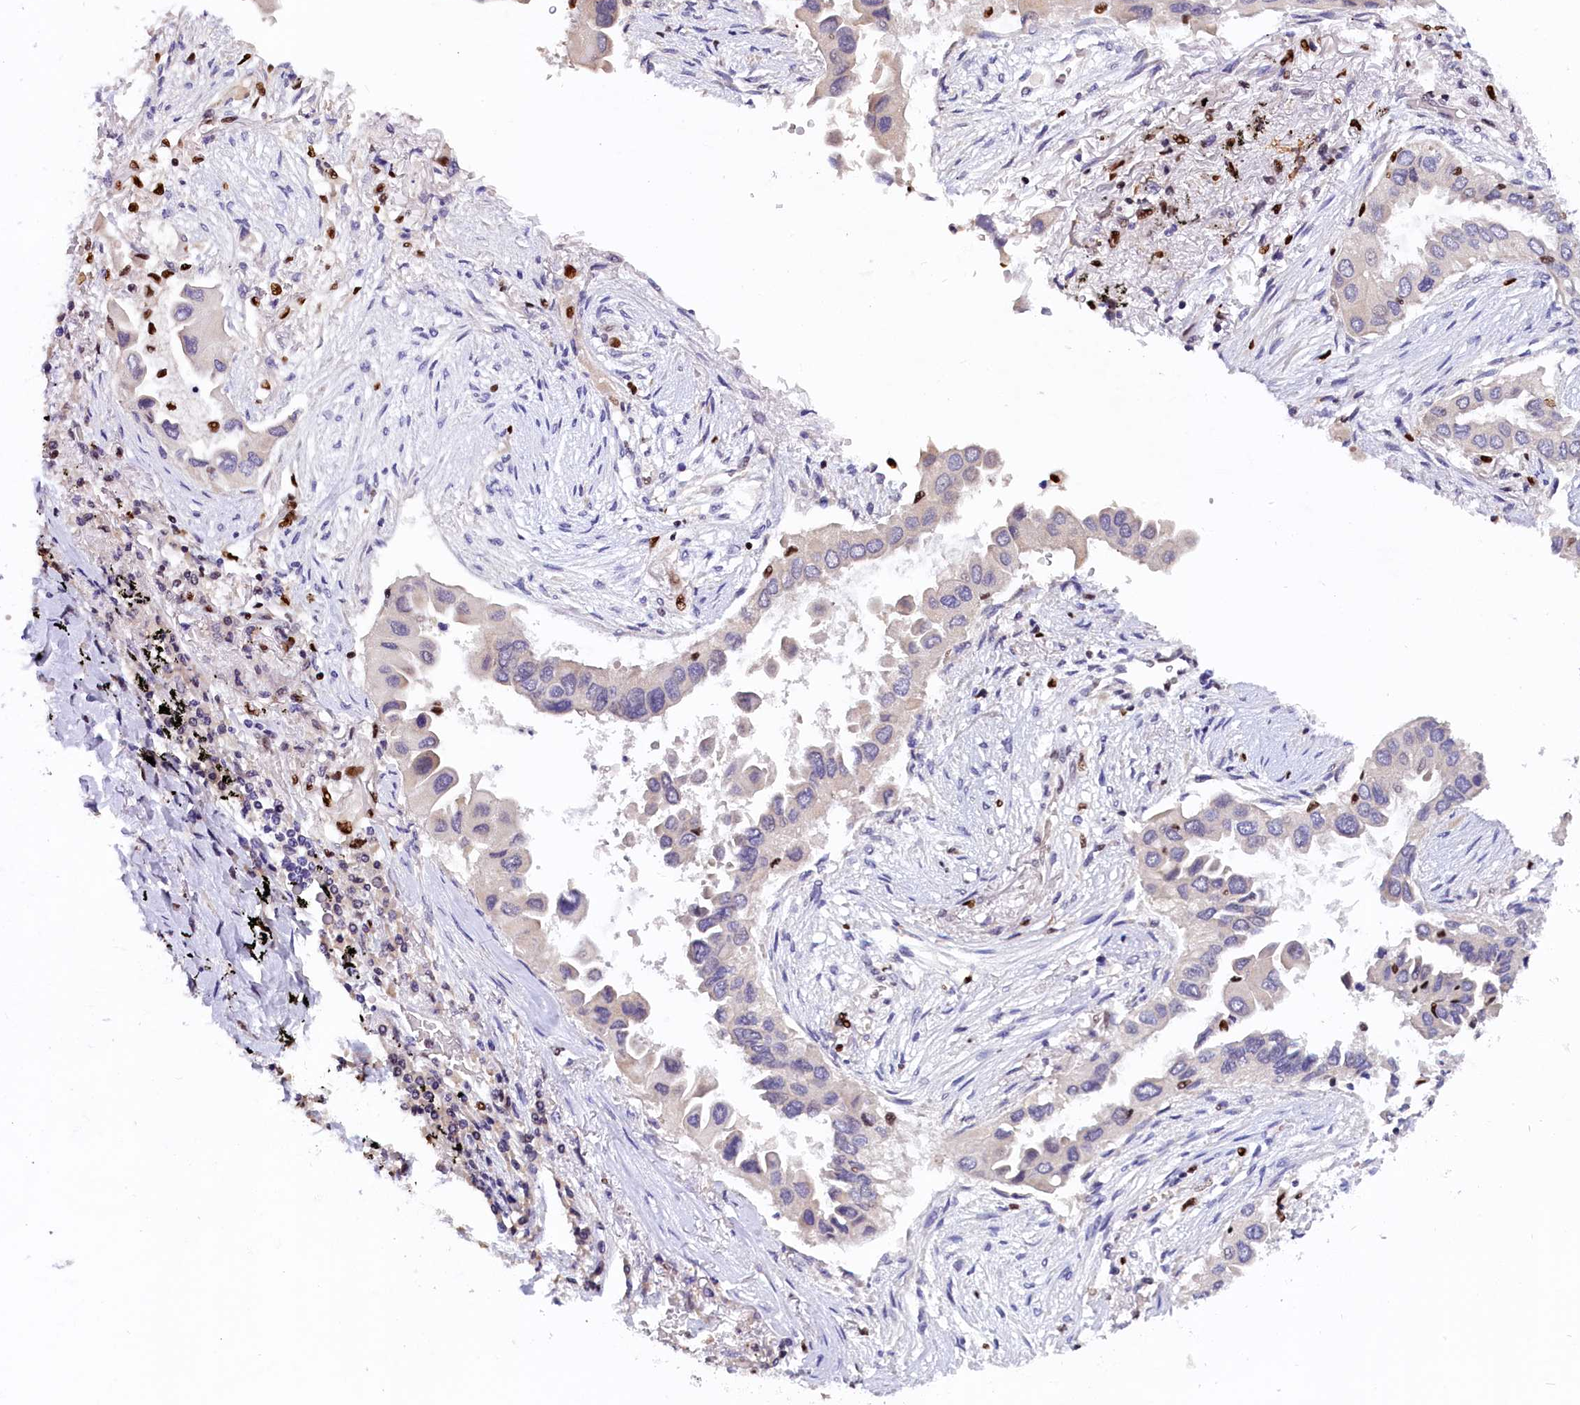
{"staining": {"intensity": "negative", "quantity": "none", "location": "none"}, "tissue": "lung cancer", "cell_type": "Tumor cells", "image_type": "cancer", "snomed": [{"axis": "morphology", "description": "Adenocarcinoma, NOS"}, {"axis": "topography", "description": "Lung"}], "caption": "Lung cancer (adenocarcinoma) was stained to show a protein in brown. There is no significant expression in tumor cells. (Immunohistochemistry (ihc), brightfield microscopy, high magnification).", "gene": "BTBD9", "patient": {"sex": "female", "age": 76}}